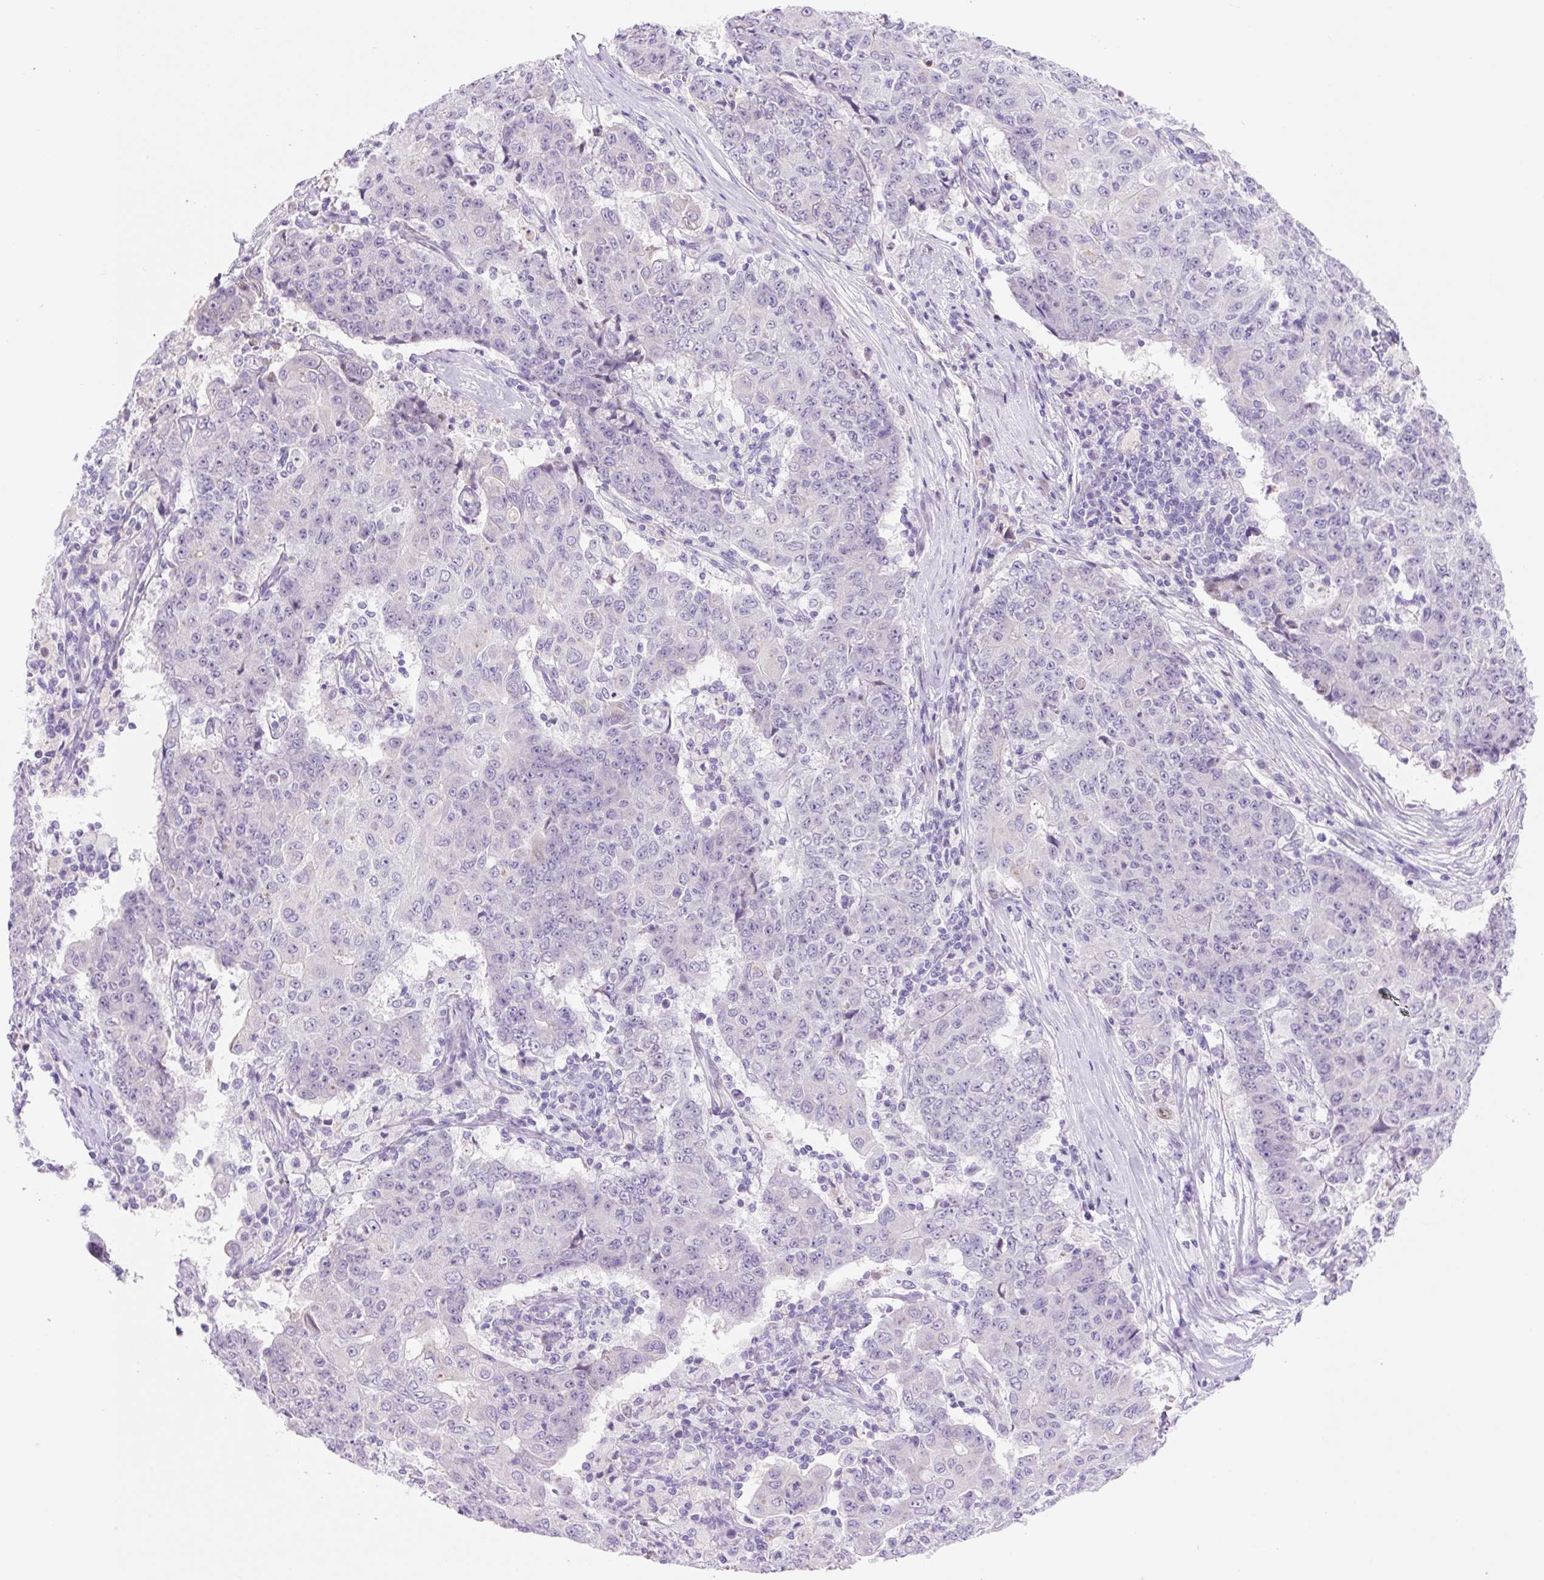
{"staining": {"intensity": "negative", "quantity": "none", "location": "none"}, "tissue": "ovarian cancer", "cell_type": "Tumor cells", "image_type": "cancer", "snomed": [{"axis": "morphology", "description": "Carcinoma, endometroid"}, {"axis": "topography", "description": "Ovary"}], "caption": "Protein analysis of ovarian cancer (endometroid carcinoma) demonstrates no significant staining in tumor cells.", "gene": "ZNF121", "patient": {"sex": "female", "age": 42}}